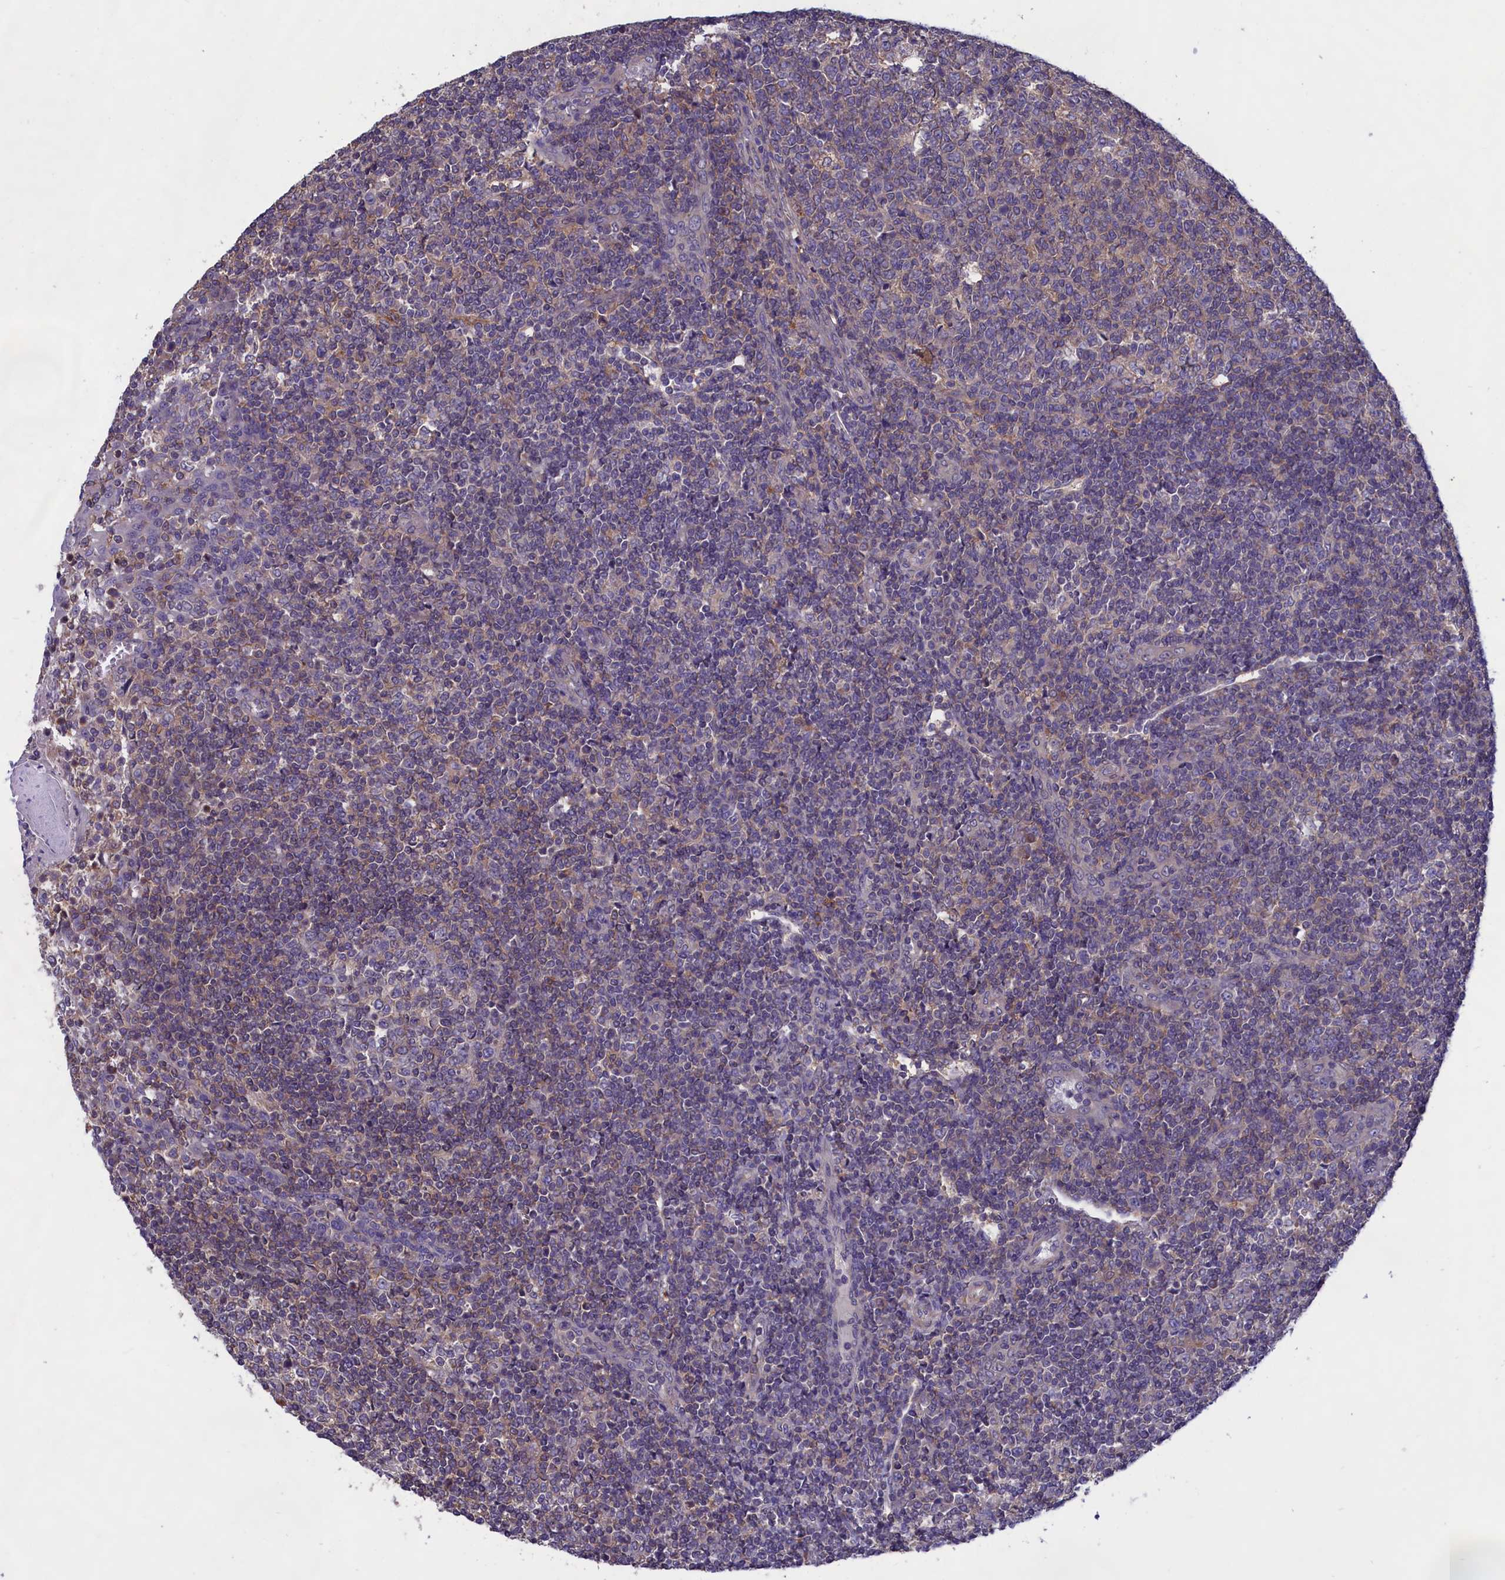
{"staining": {"intensity": "weak", "quantity": "<25%", "location": "cytoplasmic/membranous"}, "tissue": "tonsil", "cell_type": "Germinal center cells", "image_type": "normal", "snomed": [{"axis": "morphology", "description": "Normal tissue, NOS"}, {"axis": "topography", "description": "Tonsil"}], "caption": "This is an immunohistochemistry (IHC) micrograph of normal tonsil. There is no expression in germinal center cells.", "gene": "AMDHD2", "patient": {"sex": "female", "age": 19}}